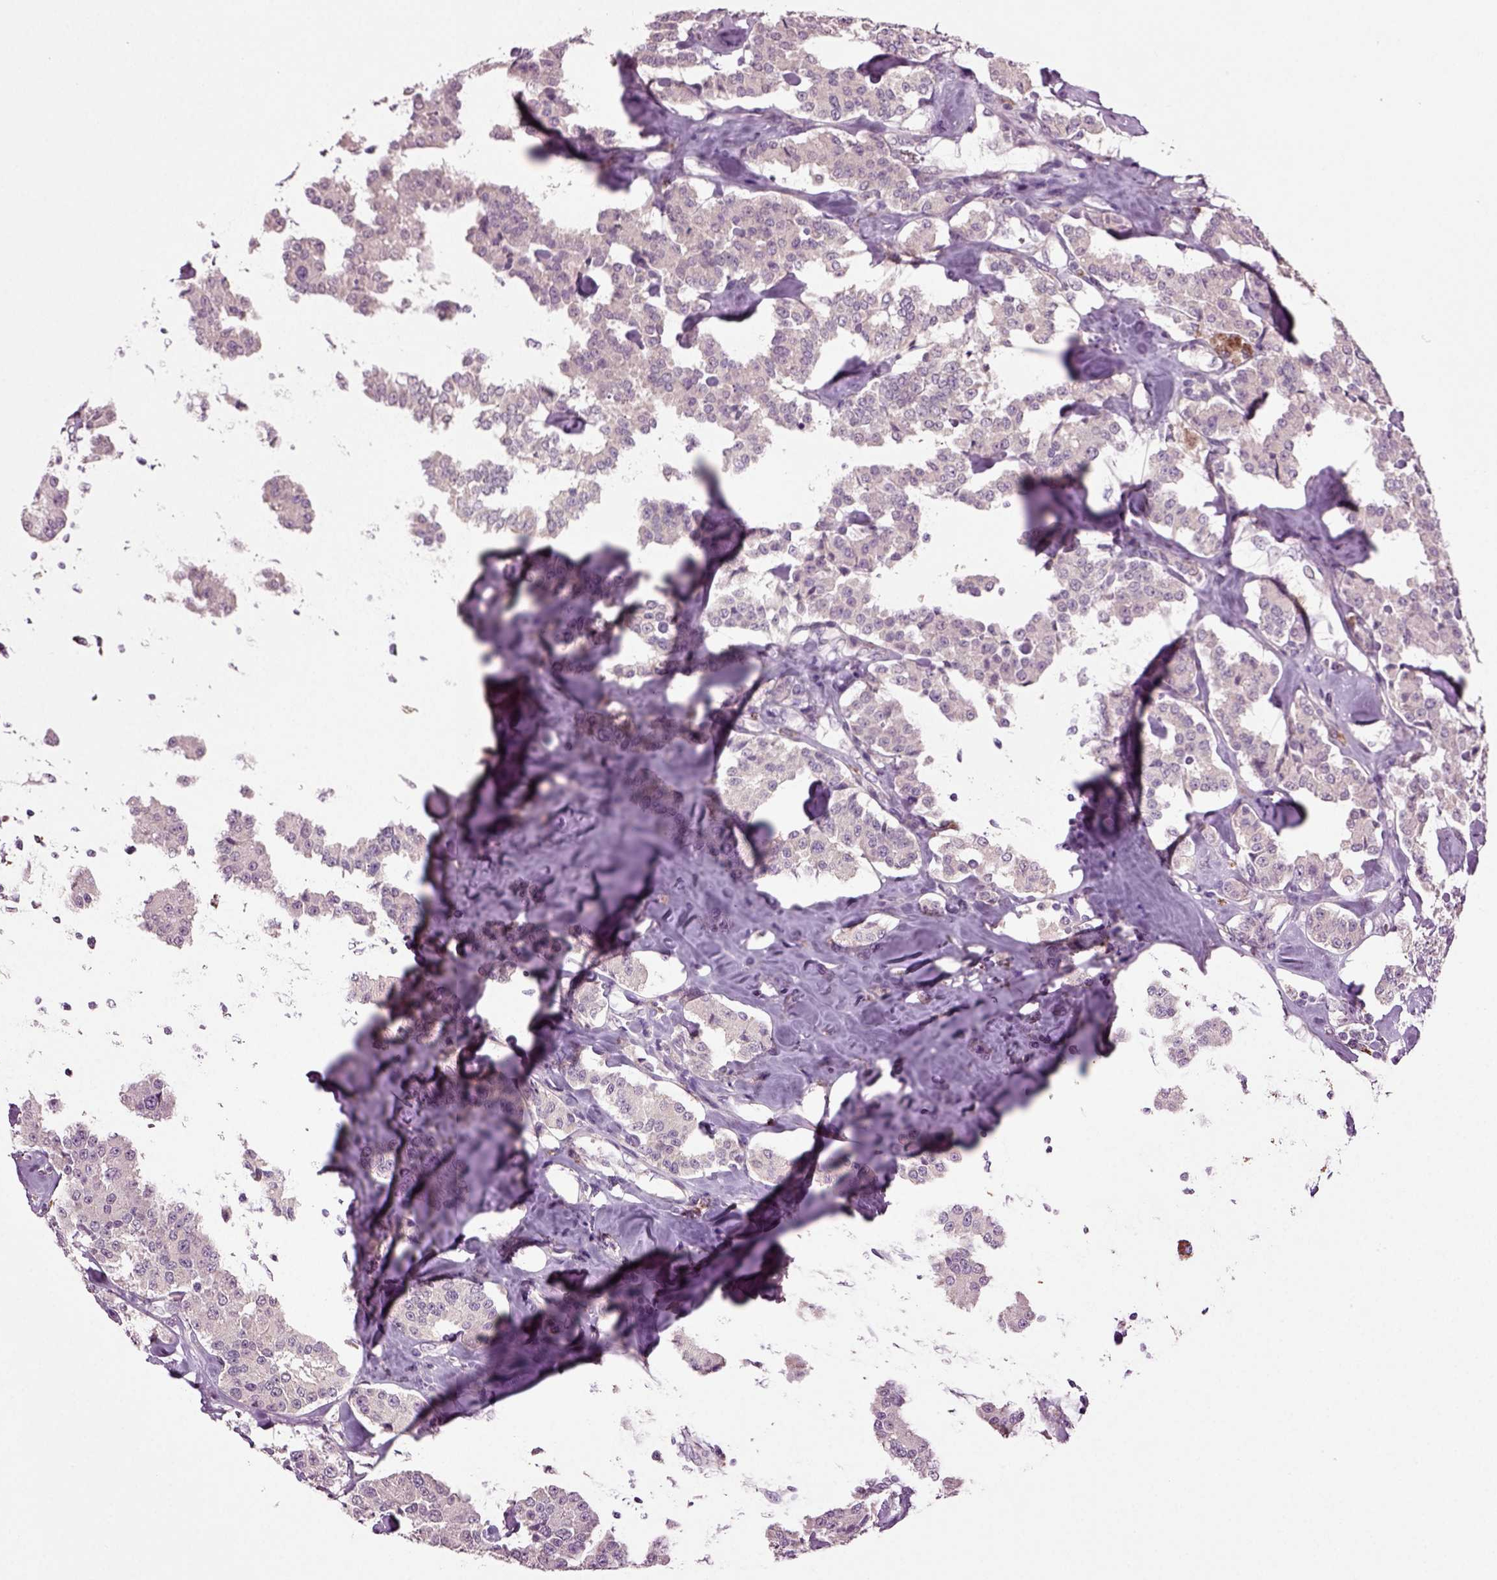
{"staining": {"intensity": "negative", "quantity": "none", "location": "none"}, "tissue": "carcinoid", "cell_type": "Tumor cells", "image_type": "cancer", "snomed": [{"axis": "morphology", "description": "Carcinoid, malignant, NOS"}, {"axis": "topography", "description": "Pancreas"}], "caption": "DAB (3,3'-diaminobenzidine) immunohistochemical staining of carcinoid (malignant) demonstrates no significant staining in tumor cells.", "gene": "SLC17A6", "patient": {"sex": "male", "age": 41}}